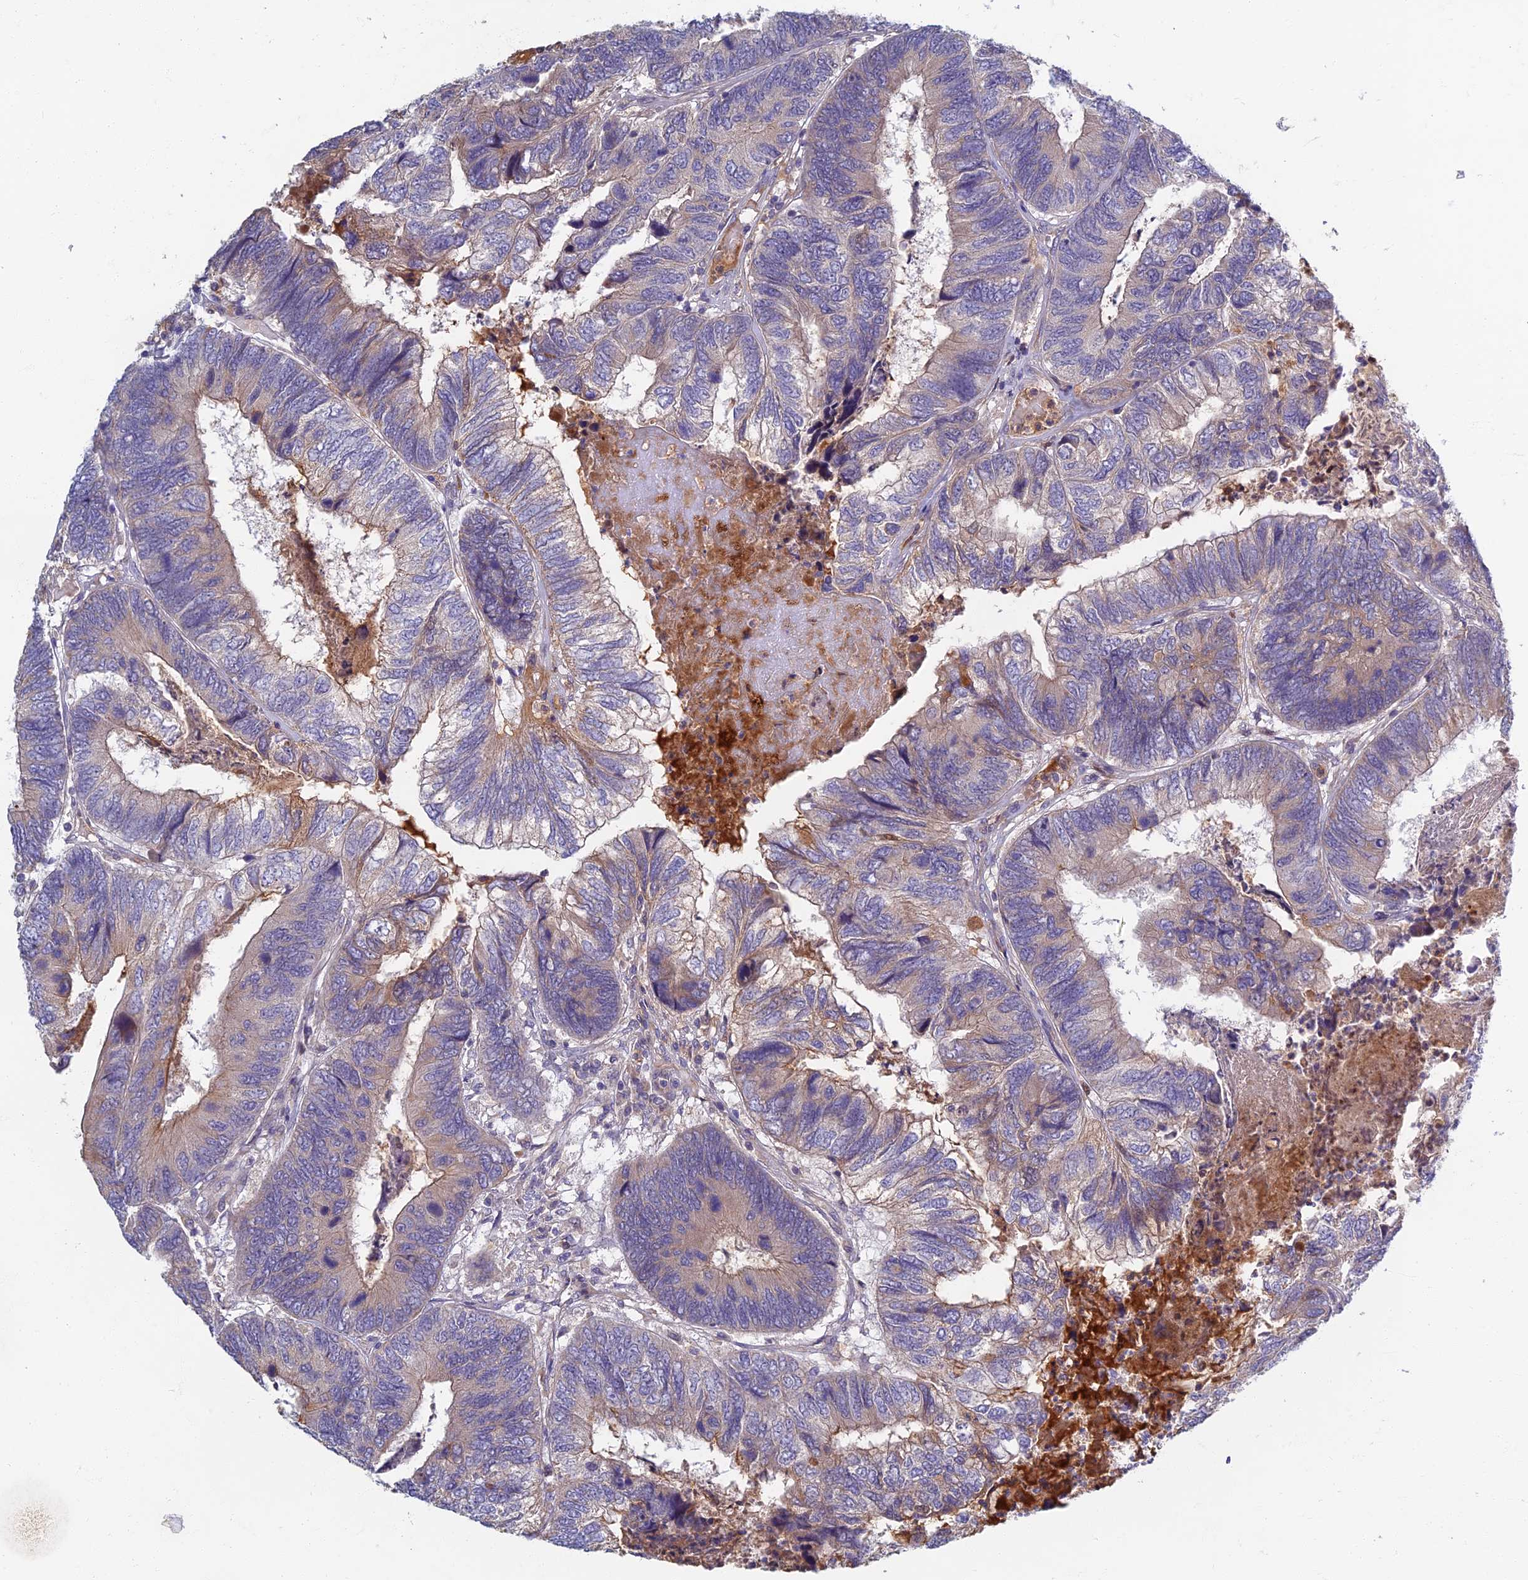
{"staining": {"intensity": "weak", "quantity": "25%-75%", "location": "cytoplasmic/membranous"}, "tissue": "colorectal cancer", "cell_type": "Tumor cells", "image_type": "cancer", "snomed": [{"axis": "morphology", "description": "Adenocarcinoma, NOS"}, {"axis": "topography", "description": "Colon"}], "caption": "Weak cytoplasmic/membranous staining is identified in approximately 25%-75% of tumor cells in adenocarcinoma (colorectal).", "gene": "SOGA1", "patient": {"sex": "female", "age": 67}}